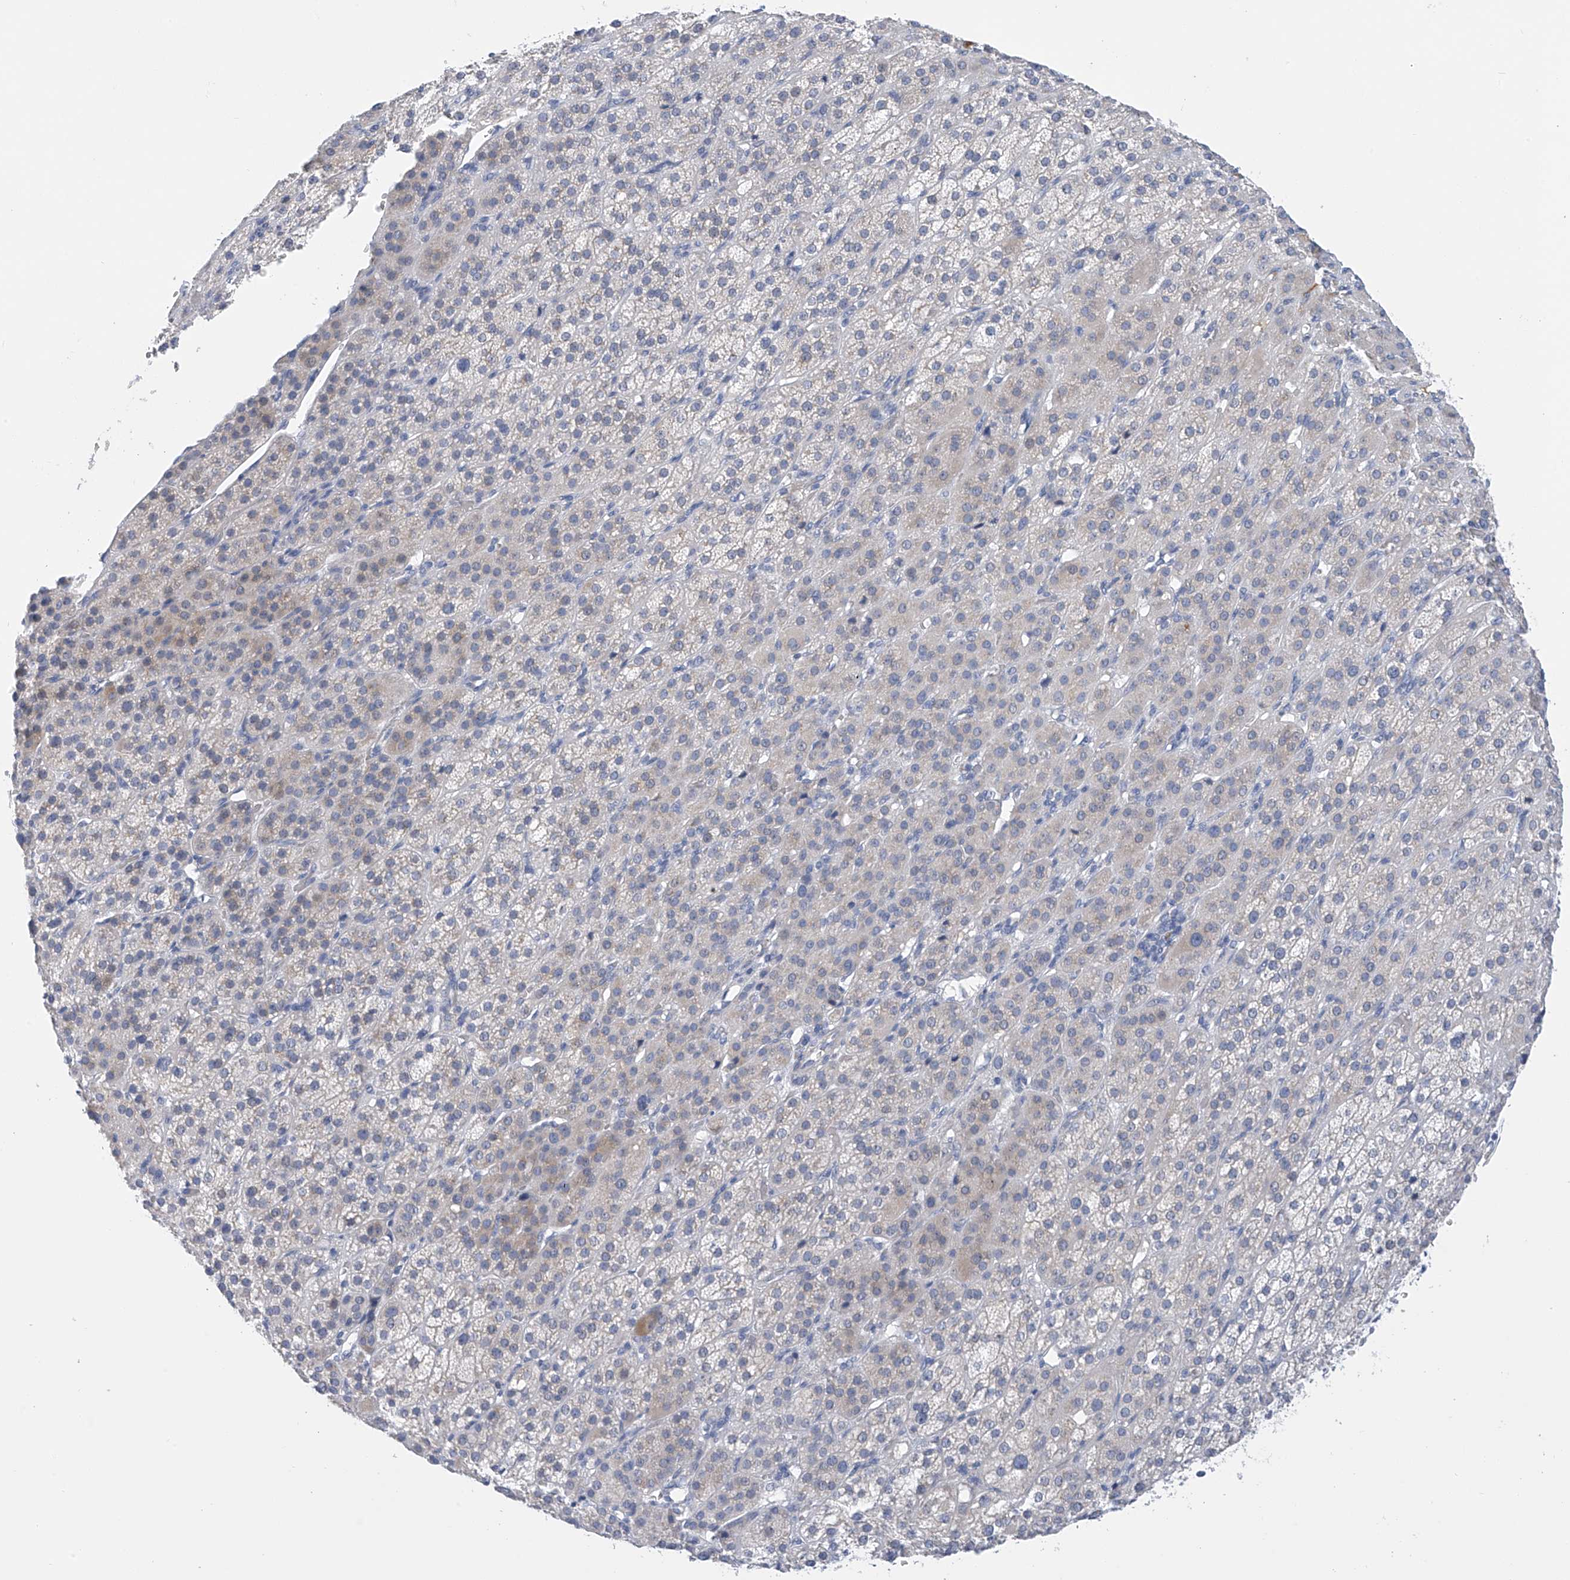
{"staining": {"intensity": "negative", "quantity": "none", "location": "none"}, "tissue": "adrenal gland", "cell_type": "Glandular cells", "image_type": "normal", "snomed": [{"axis": "morphology", "description": "Normal tissue, NOS"}, {"axis": "topography", "description": "Adrenal gland"}], "caption": "Immunohistochemical staining of benign human adrenal gland displays no significant positivity in glandular cells.", "gene": "SLCO4A1", "patient": {"sex": "female", "age": 57}}